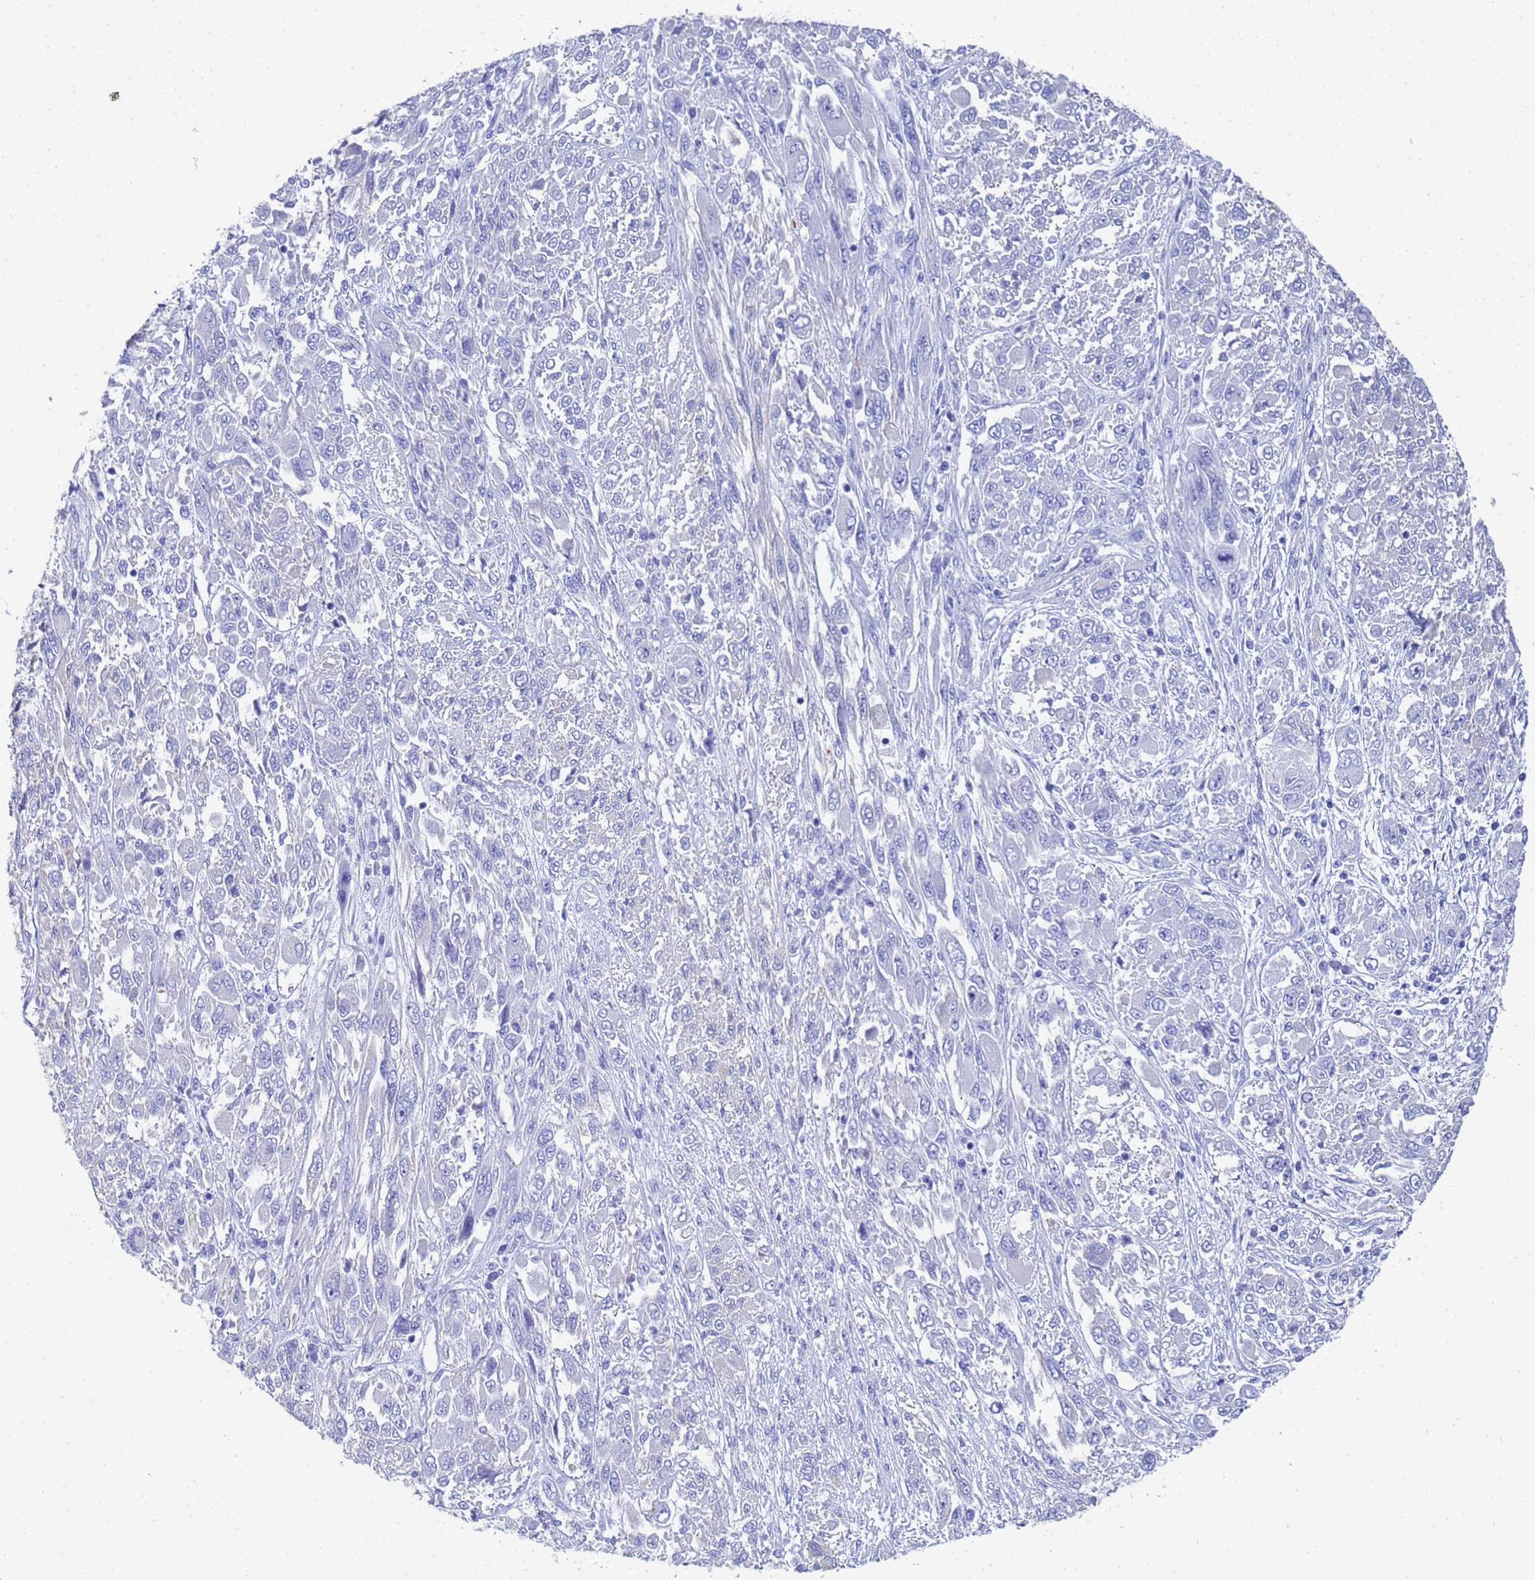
{"staining": {"intensity": "negative", "quantity": "none", "location": "none"}, "tissue": "melanoma", "cell_type": "Tumor cells", "image_type": "cancer", "snomed": [{"axis": "morphology", "description": "Malignant melanoma, NOS"}, {"axis": "topography", "description": "Skin"}], "caption": "Immunohistochemical staining of malignant melanoma displays no significant expression in tumor cells.", "gene": "TUBB1", "patient": {"sex": "female", "age": 91}}